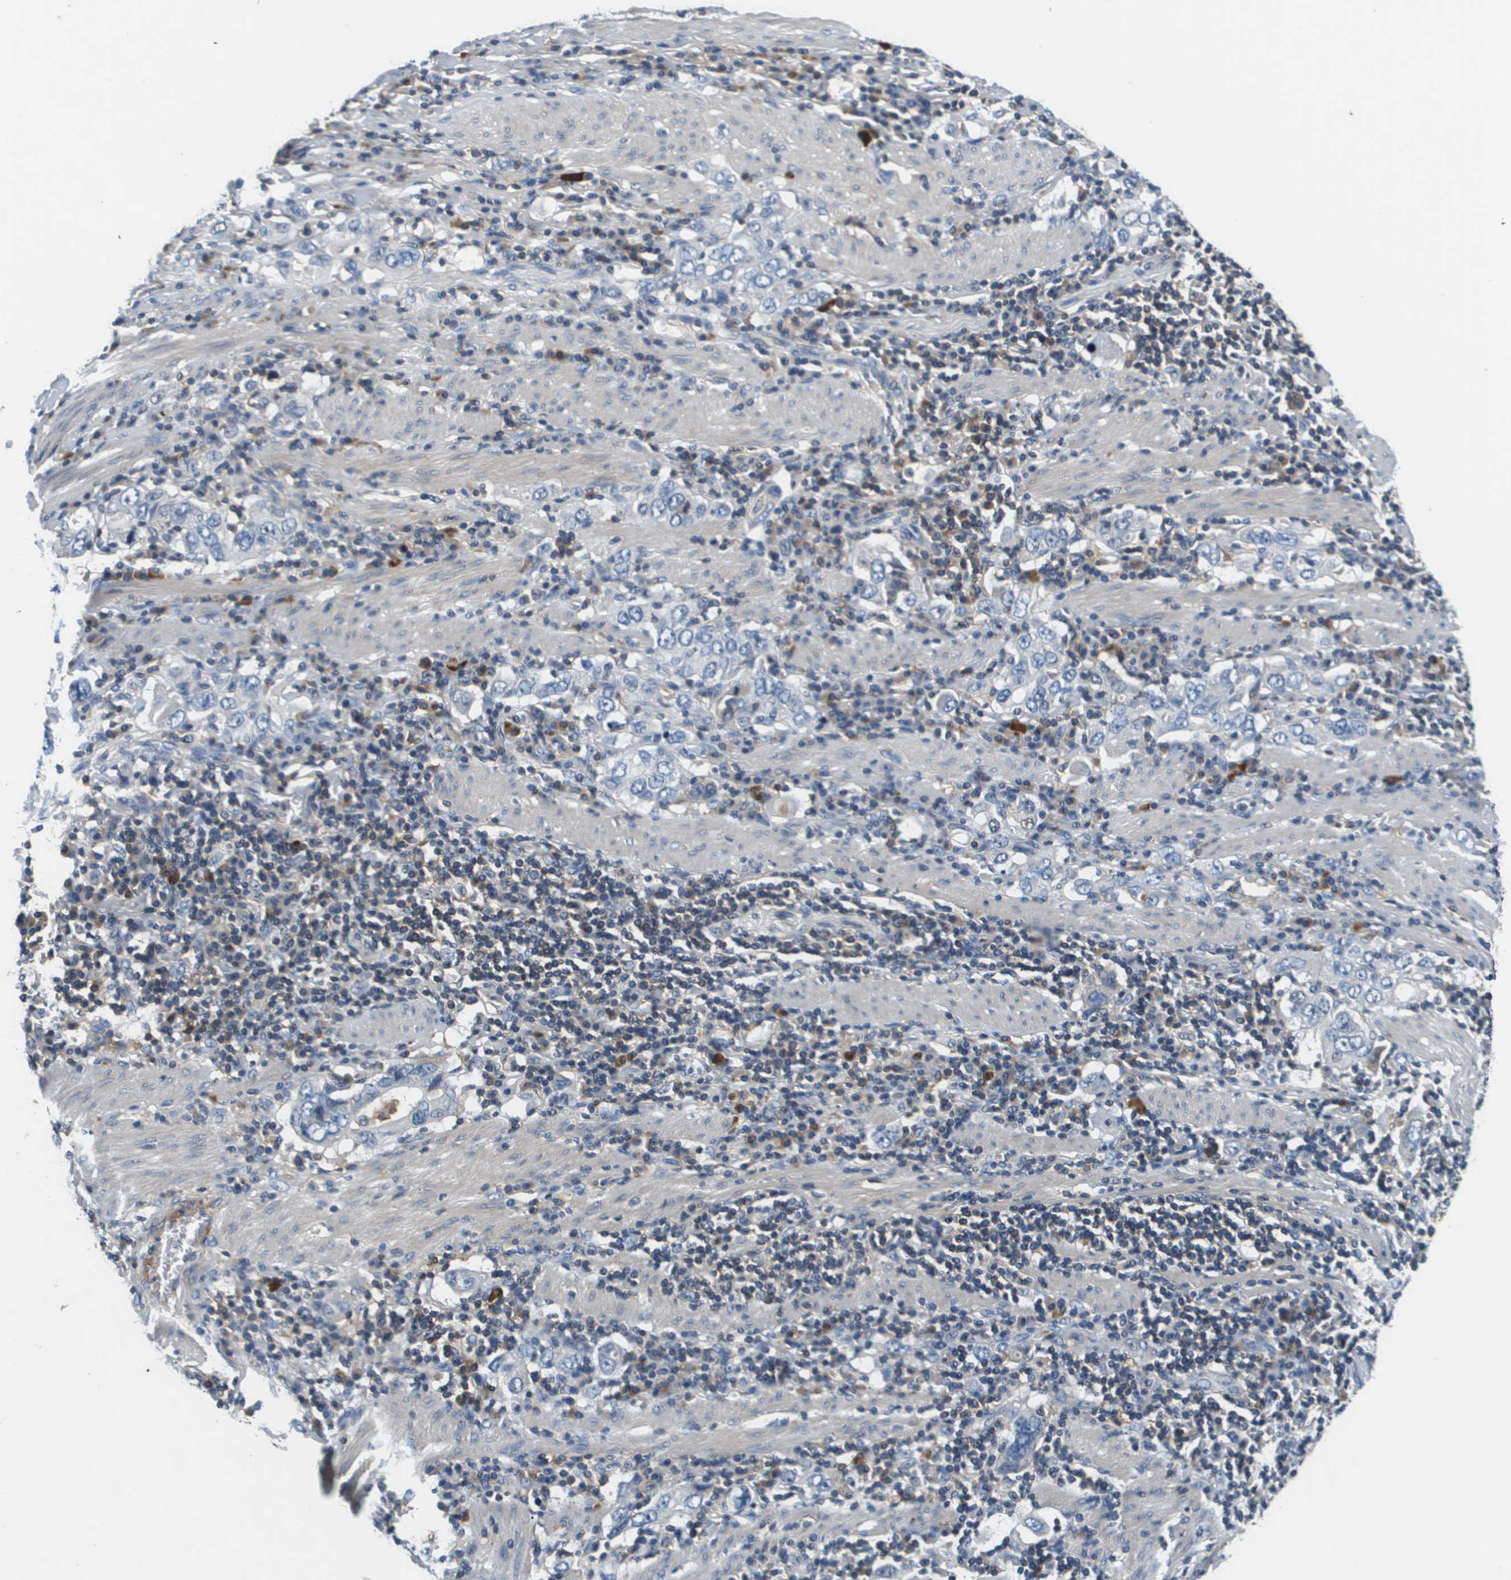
{"staining": {"intensity": "negative", "quantity": "none", "location": "none"}, "tissue": "stomach cancer", "cell_type": "Tumor cells", "image_type": "cancer", "snomed": [{"axis": "morphology", "description": "Adenocarcinoma, NOS"}, {"axis": "topography", "description": "Stomach, upper"}], "caption": "Tumor cells are negative for brown protein staining in stomach cancer (adenocarcinoma).", "gene": "KCNQ5", "patient": {"sex": "male", "age": 62}}